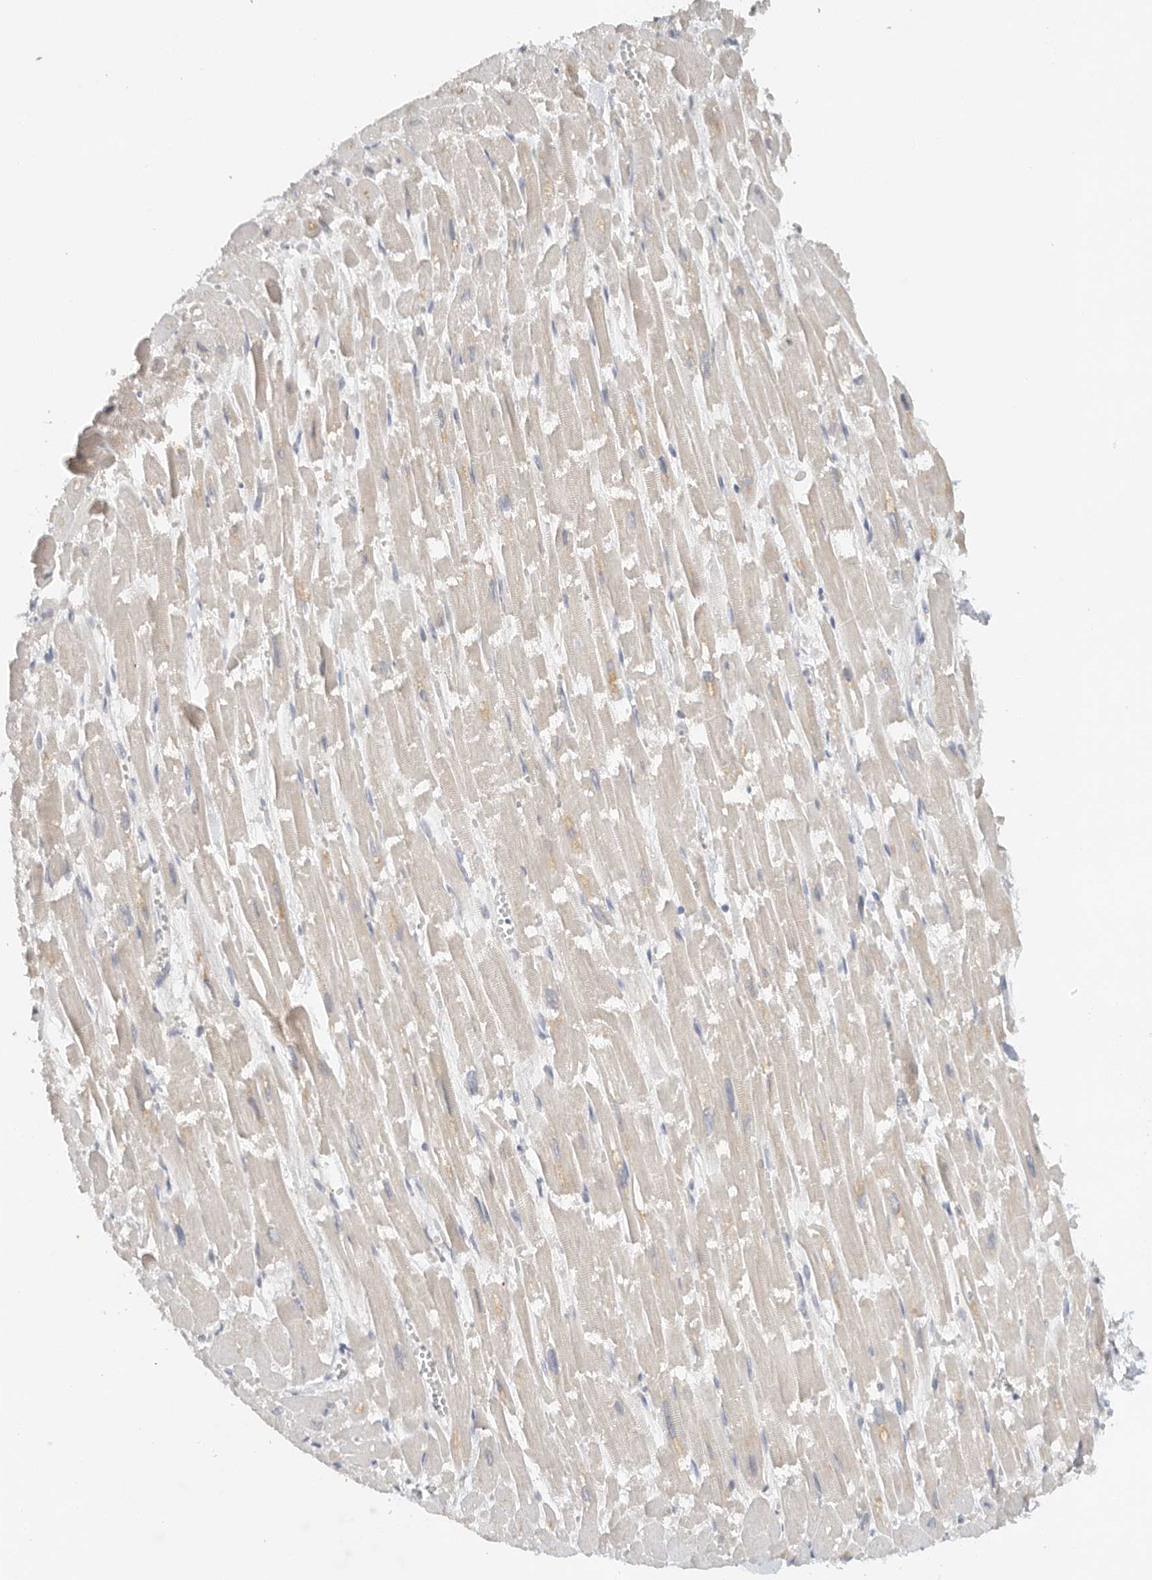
{"staining": {"intensity": "weak", "quantity": "<25%", "location": "cytoplasmic/membranous"}, "tissue": "heart muscle", "cell_type": "Cardiomyocytes", "image_type": "normal", "snomed": [{"axis": "morphology", "description": "Normal tissue, NOS"}, {"axis": "topography", "description": "Heart"}], "caption": "DAB immunohistochemical staining of unremarkable heart muscle displays no significant staining in cardiomyocytes.", "gene": "PUM1", "patient": {"sex": "male", "age": 54}}